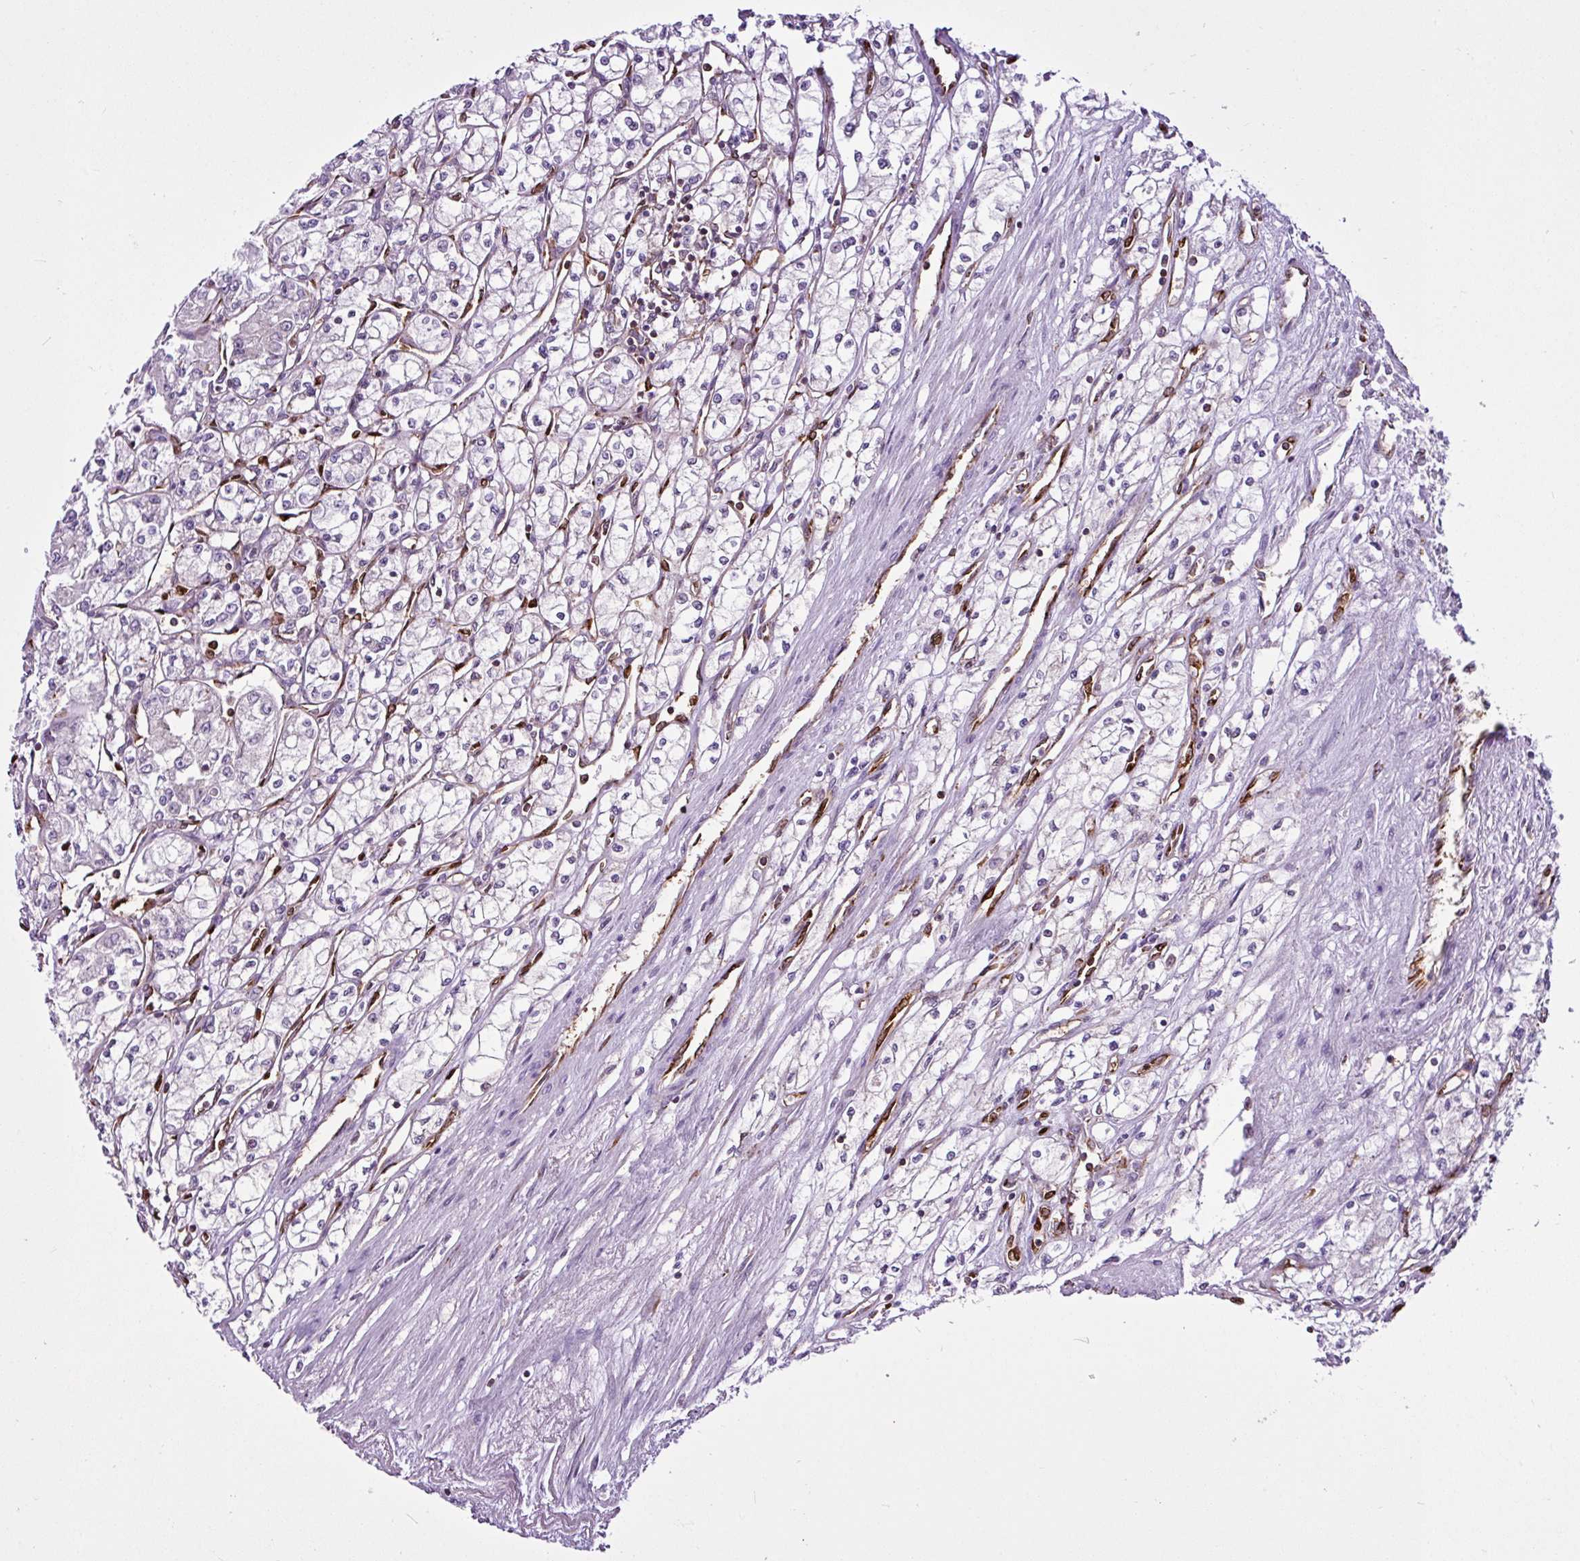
{"staining": {"intensity": "negative", "quantity": "none", "location": "none"}, "tissue": "renal cancer", "cell_type": "Tumor cells", "image_type": "cancer", "snomed": [{"axis": "morphology", "description": "Adenocarcinoma, NOS"}, {"axis": "topography", "description": "Kidney"}], "caption": "Renal adenocarcinoma was stained to show a protein in brown. There is no significant staining in tumor cells.", "gene": "EME2", "patient": {"sex": "male", "age": 59}}